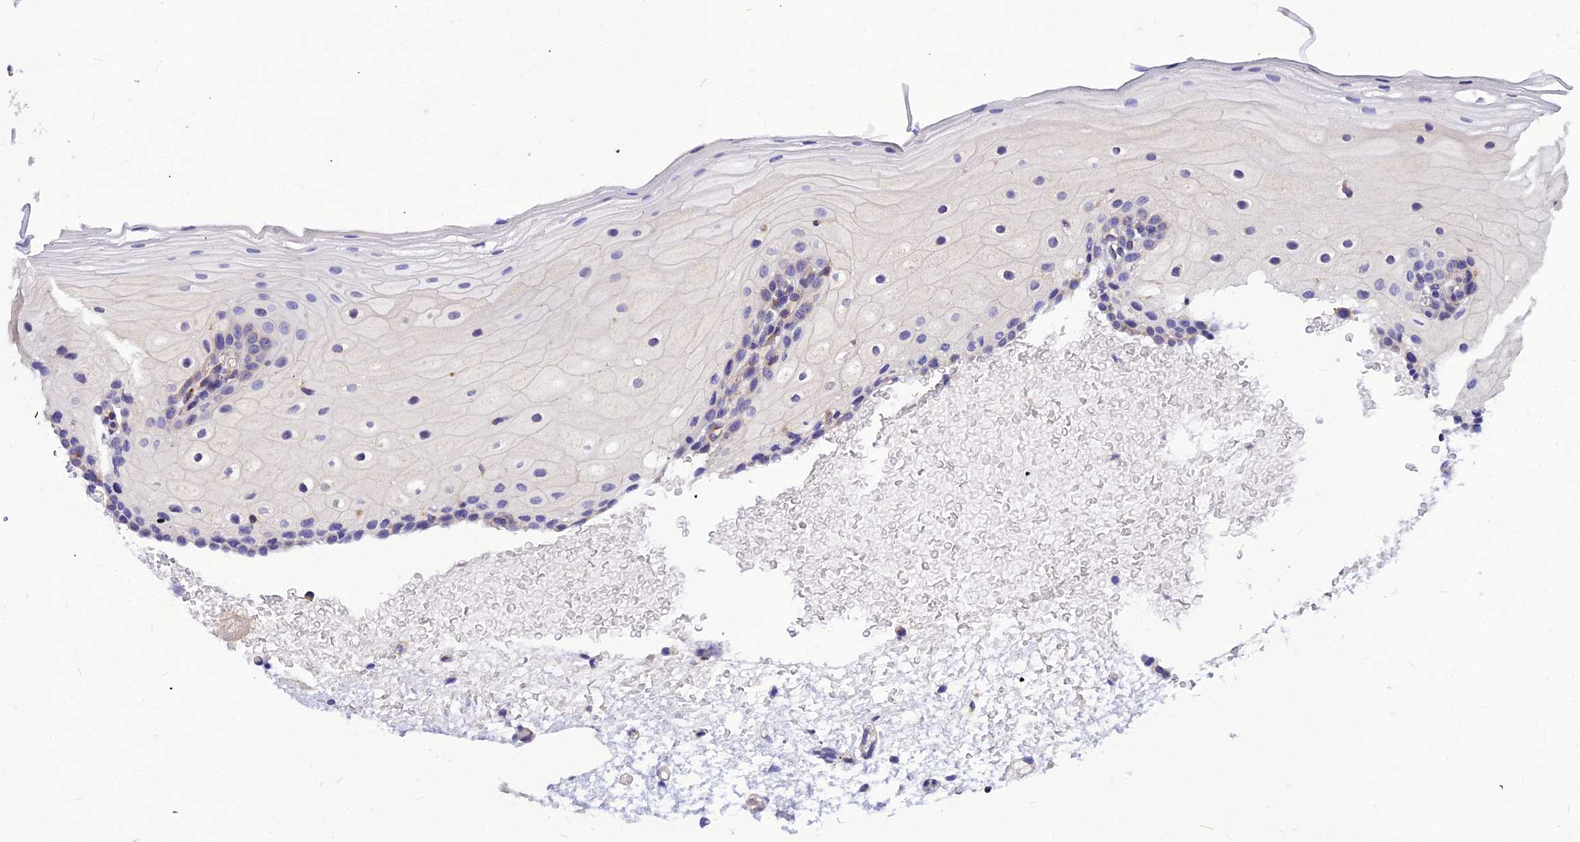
{"staining": {"intensity": "negative", "quantity": "none", "location": "none"}, "tissue": "oral mucosa", "cell_type": "Squamous epithelial cells", "image_type": "normal", "snomed": [{"axis": "morphology", "description": "Normal tissue, NOS"}, {"axis": "topography", "description": "Oral tissue"}], "caption": "Protein analysis of normal oral mucosa exhibits no significant staining in squamous epithelial cells.", "gene": "ASPHD1", "patient": {"sex": "female", "age": 70}}